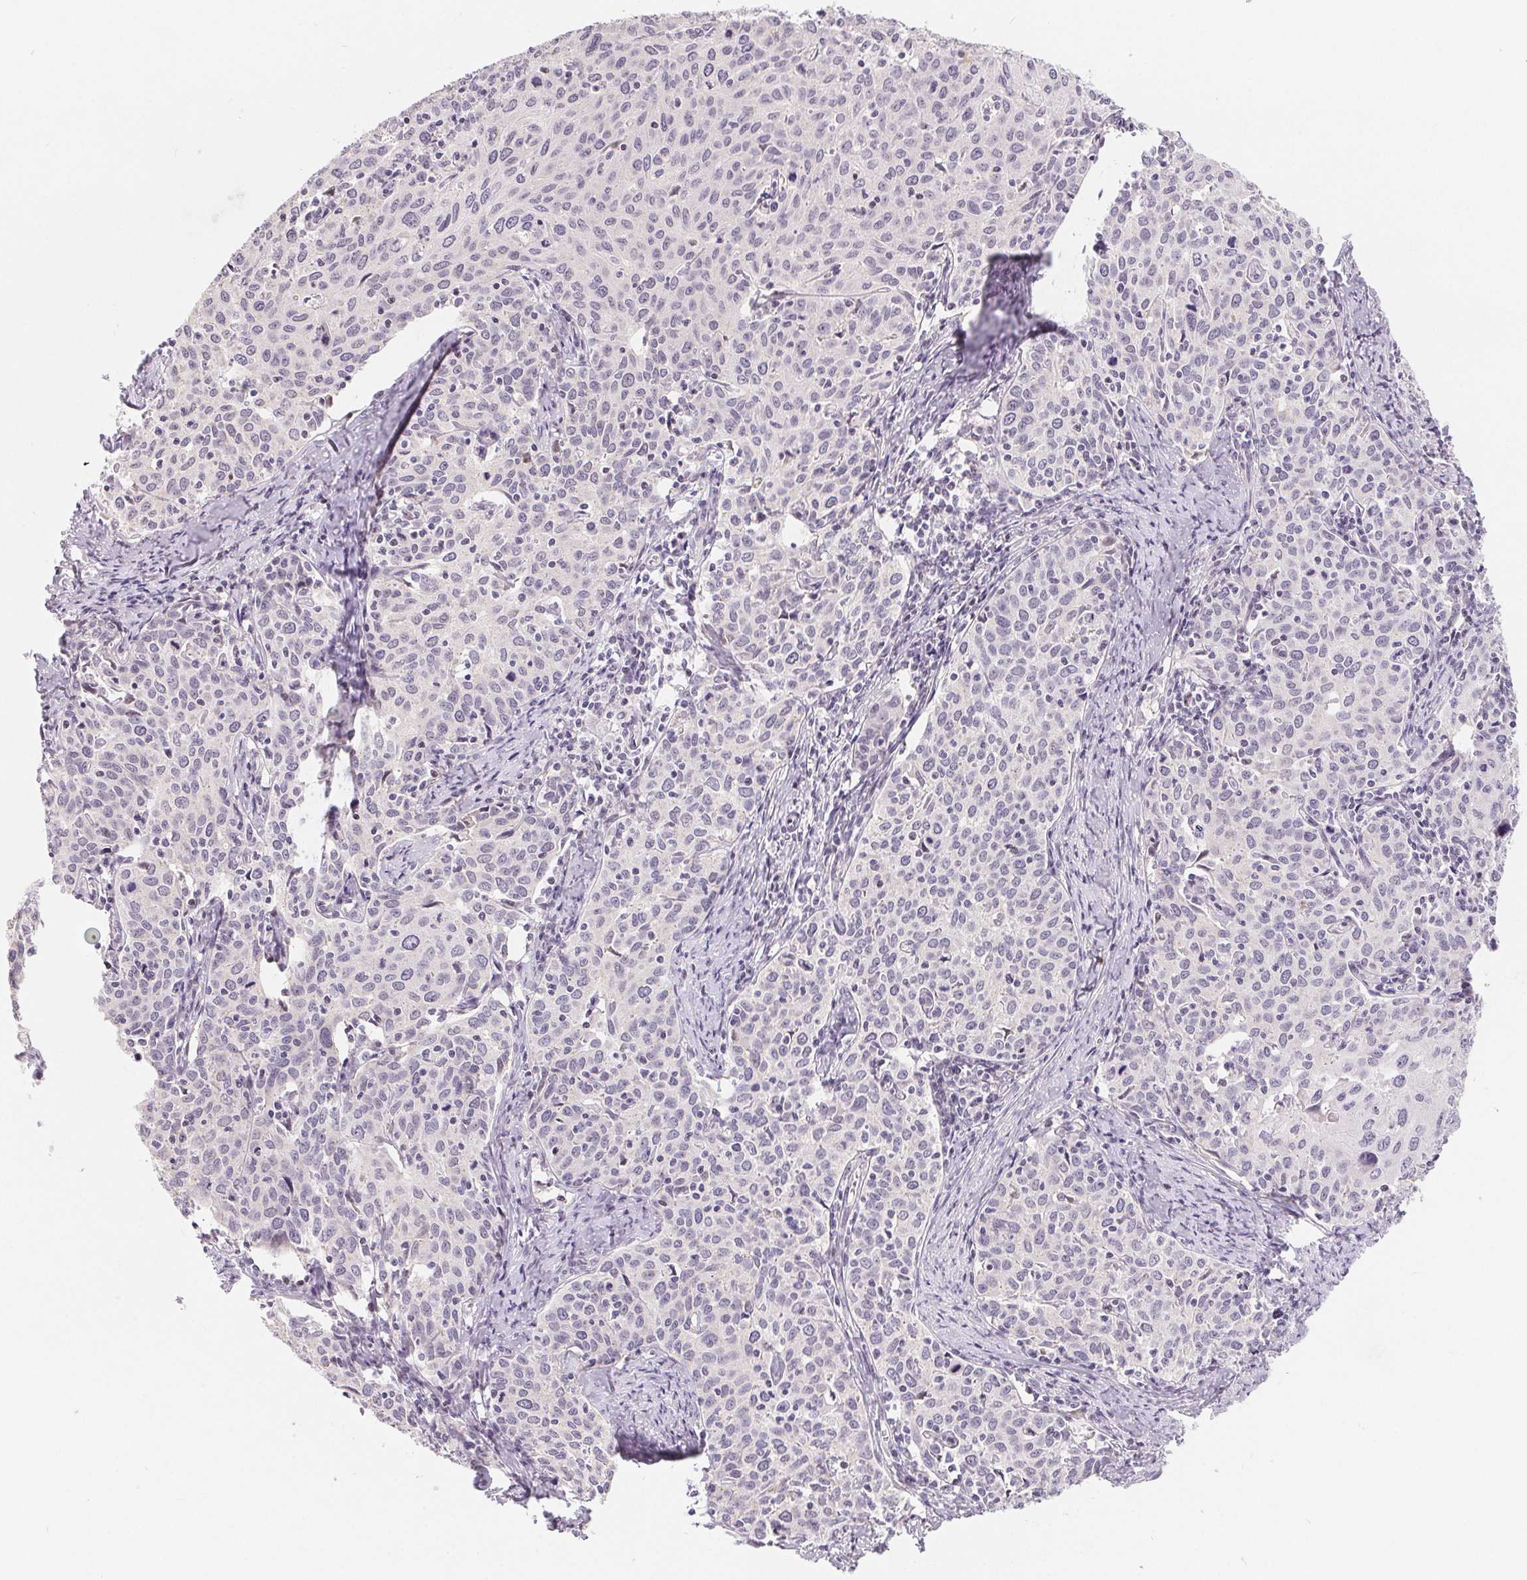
{"staining": {"intensity": "negative", "quantity": "none", "location": "none"}, "tissue": "cervical cancer", "cell_type": "Tumor cells", "image_type": "cancer", "snomed": [{"axis": "morphology", "description": "Squamous cell carcinoma, NOS"}, {"axis": "topography", "description": "Cervix"}], "caption": "Protein analysis of cervical cancer shows no significant positivity in tumor cells.", "gene": "LCA5L", "patient": {"sex": "female", "age": 62}}